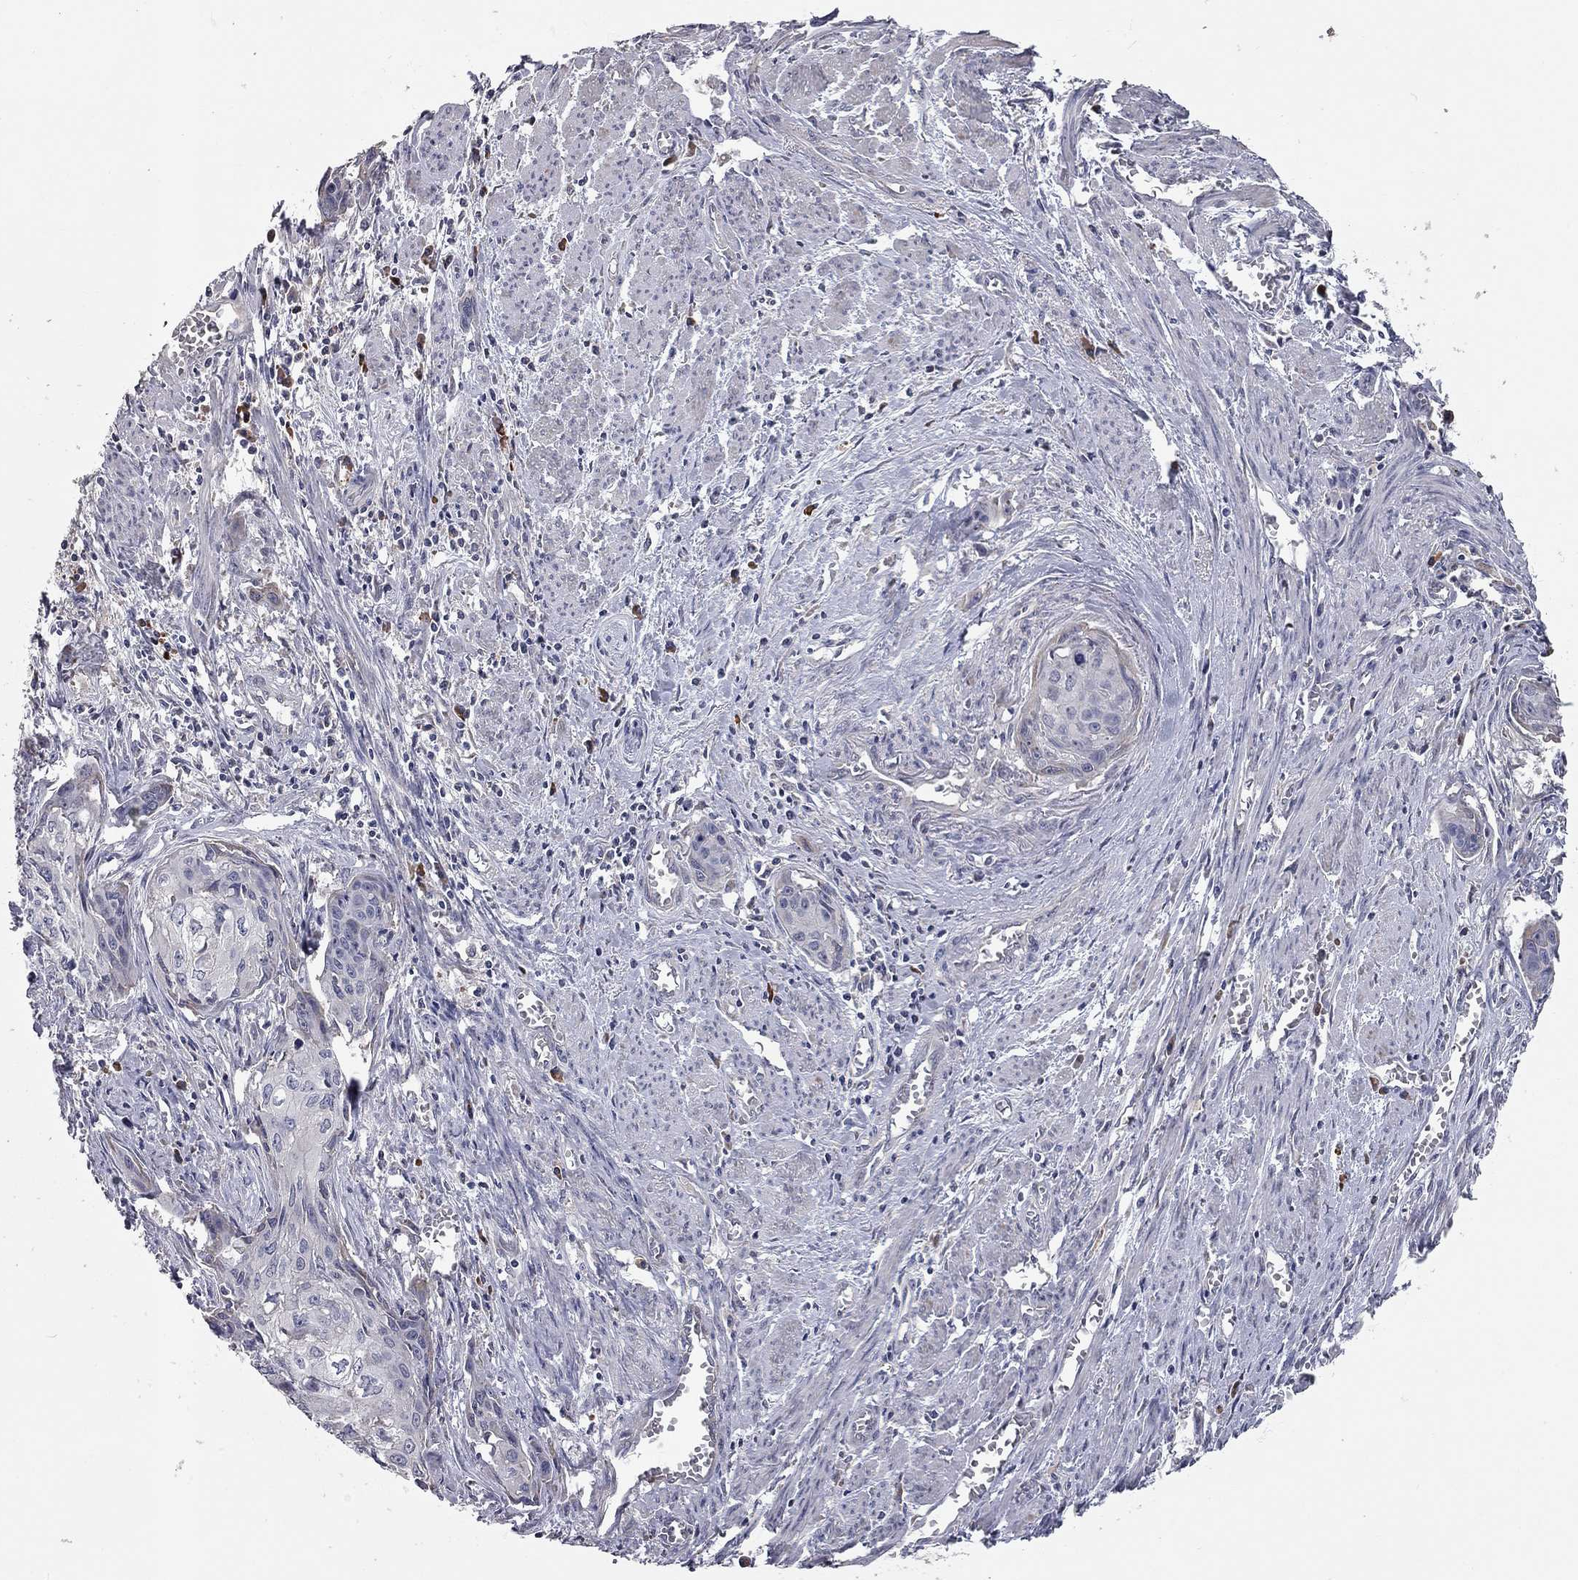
{"staining": {"intensity": "negative", "quantity": "none", "location": "none"}, "tissue": "cervical cancer", "cell_type": "Tumor cells", "image_type": "cancer", "snomed": [{"axis": "morphology", "description": "Squamous cell carcinoma, NOS"}, {"axis": "topography", "description": "Cervix"}], "caption": "Tumor cells are negative for brown protein staining in cervical squamous cell carcinoma.", "gene": "XAGE2", "patient": {"sex": "female", "age": 58}}